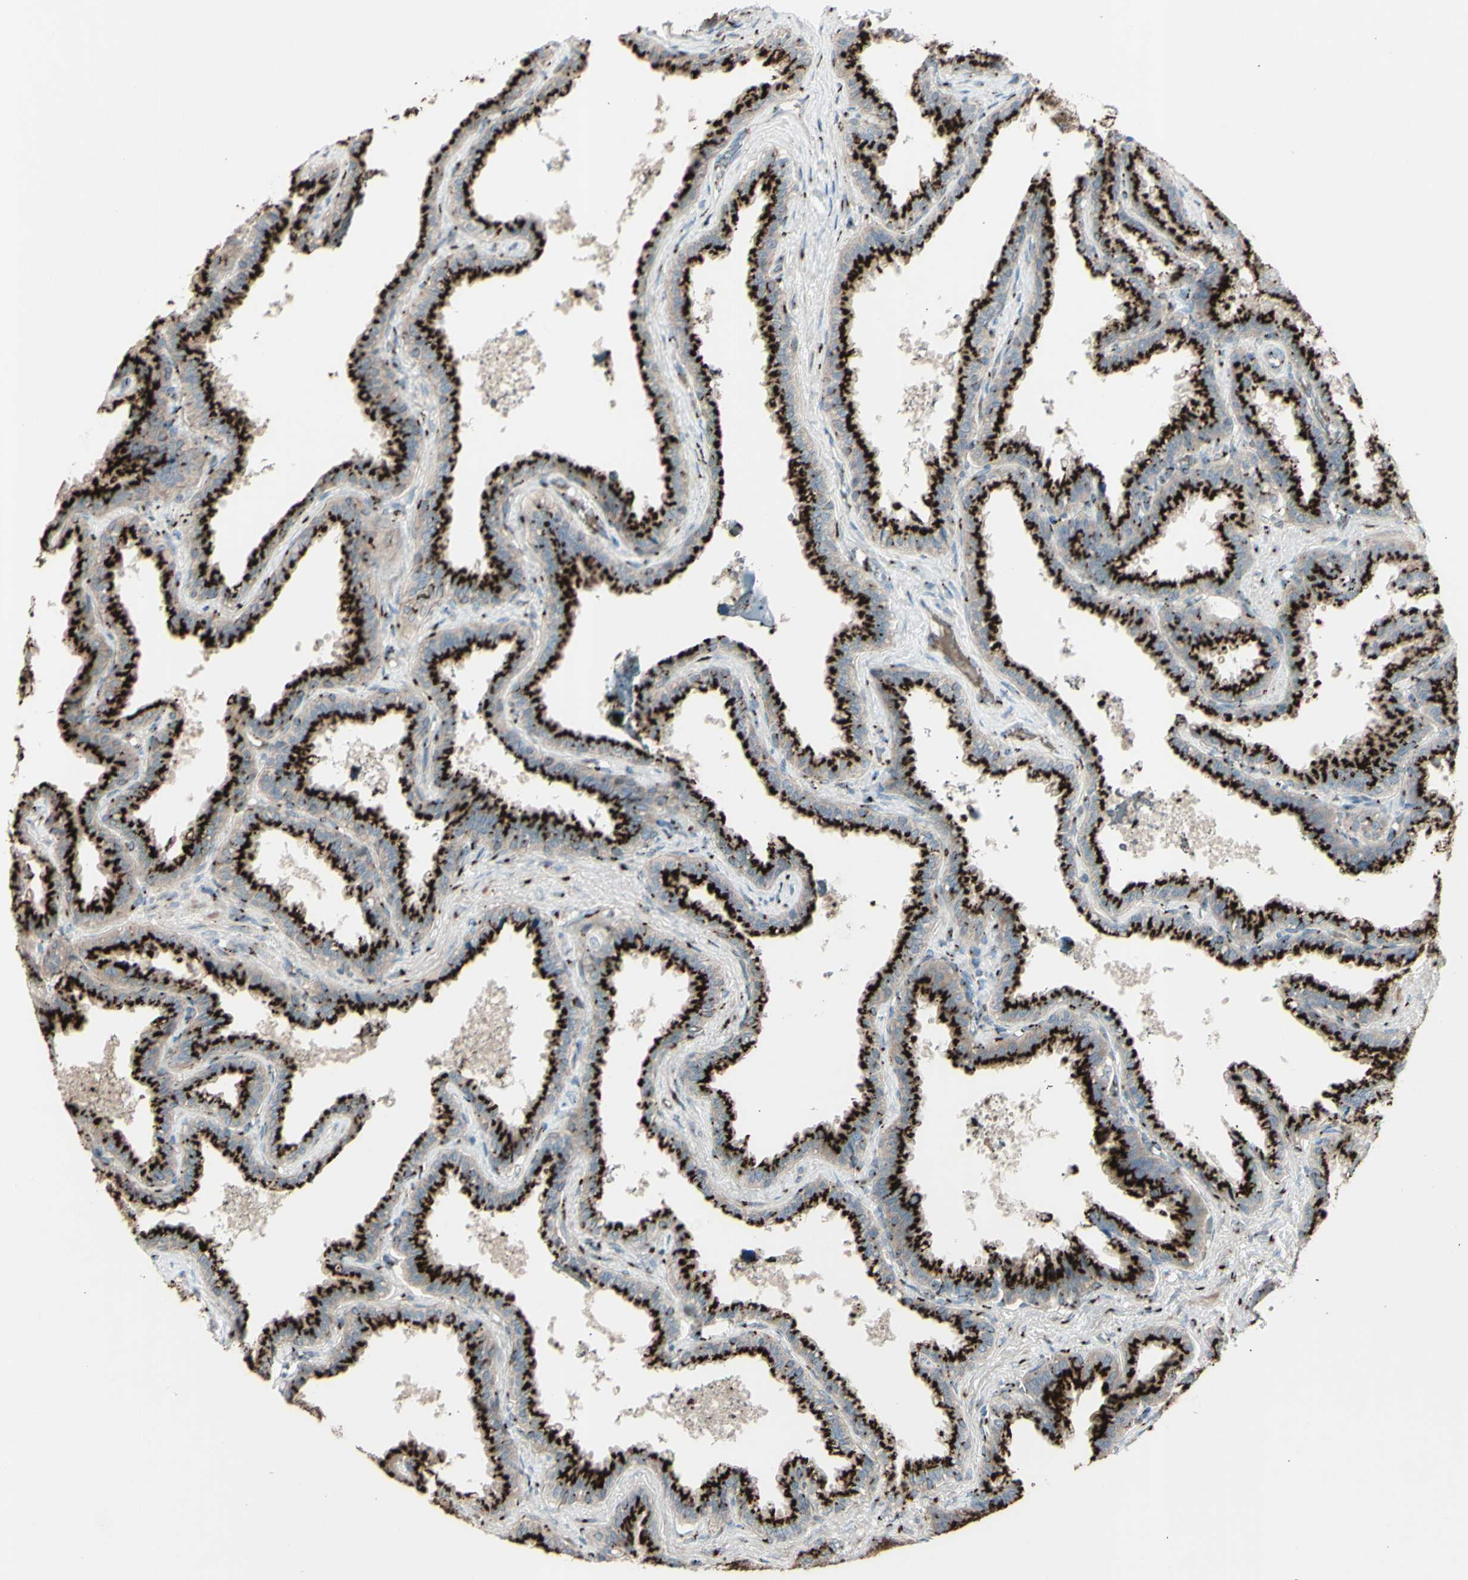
{"staining": {"intensity": "strong", "quantity": ">75%", "location": "cytoplasmic/membranous"}, "tissue": "seminal vesicle", "cell_type": "Glandular cells", "image_type": "normal", "snomed": [{"axis": "morphology", "description": "Normal tissue, NOS"}, {"axis": "topography", "description": "Seminal veicle"}], "caption": "Immunohistochemistry (IHC) (DAB) staining of normal human seminal vesicle exhibits strong cytoplasmic/membranous protein positivity in approximately >75% of glandular cells. (DAB IHC with brightfield microscopy, high magnification).", "gene": "BPNT2", "patient": {"sex": "male", "age": 46}}